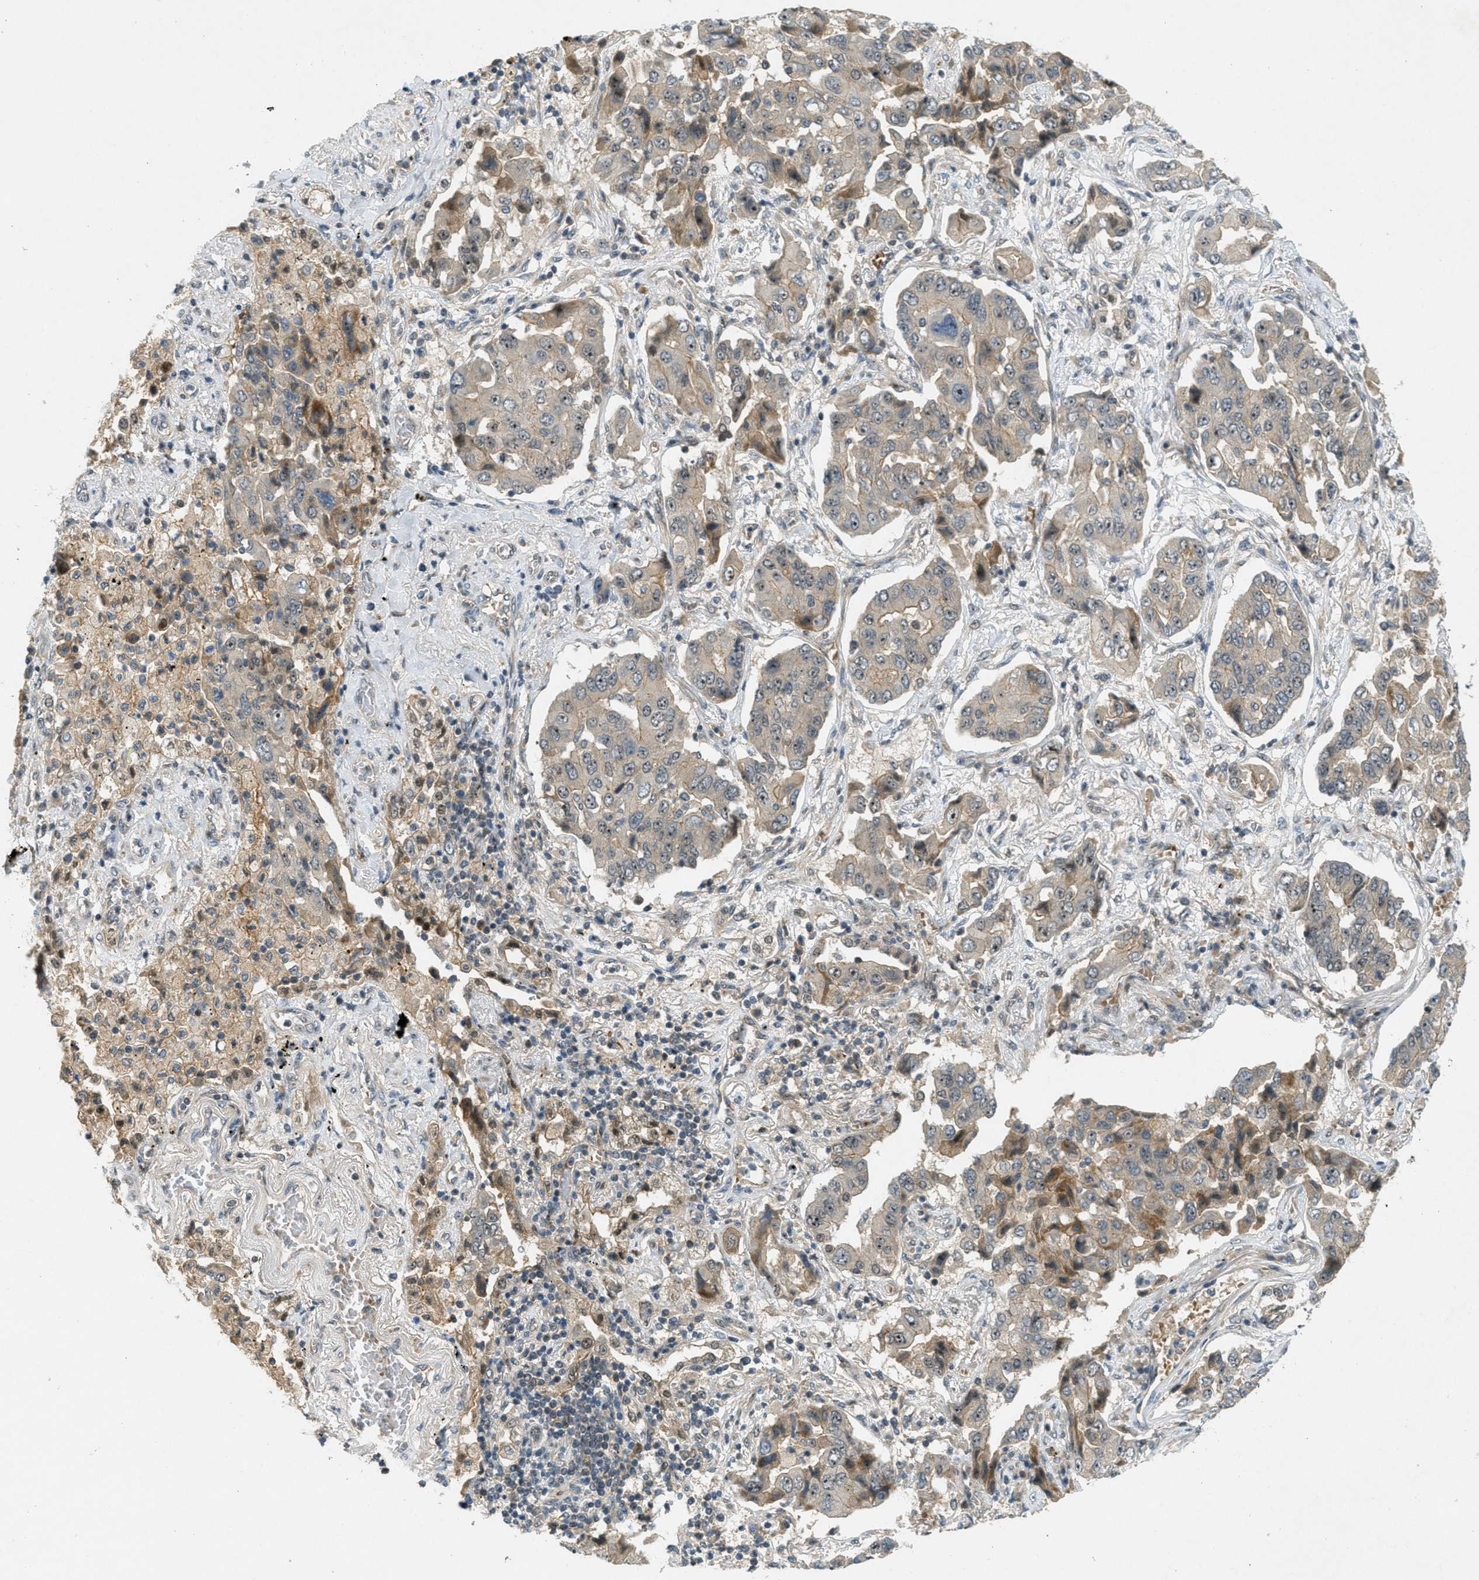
{"staining": {"intensity": "weak", "quantity": ">75%", "location": "cytoplasmic/membranous"}, "tissue": "lung cancer", "cell_type": "Tumor cells", "image_type": "cancer", "snomed": [{"axis": "morphology", "description": "Adenocarcinoma, NOS"}, {"axis": "topography", "description": "Lung"}], "caption": "IHC (DAB (3,3'-diaminobenzidine)) staining of human adenocarcinoma (lung) shows weak cytoplasmic/membranous protein staining in about >75% of tumor cells.", "gene": "STK11", "patient": {"sex": "female", "age": 65}}